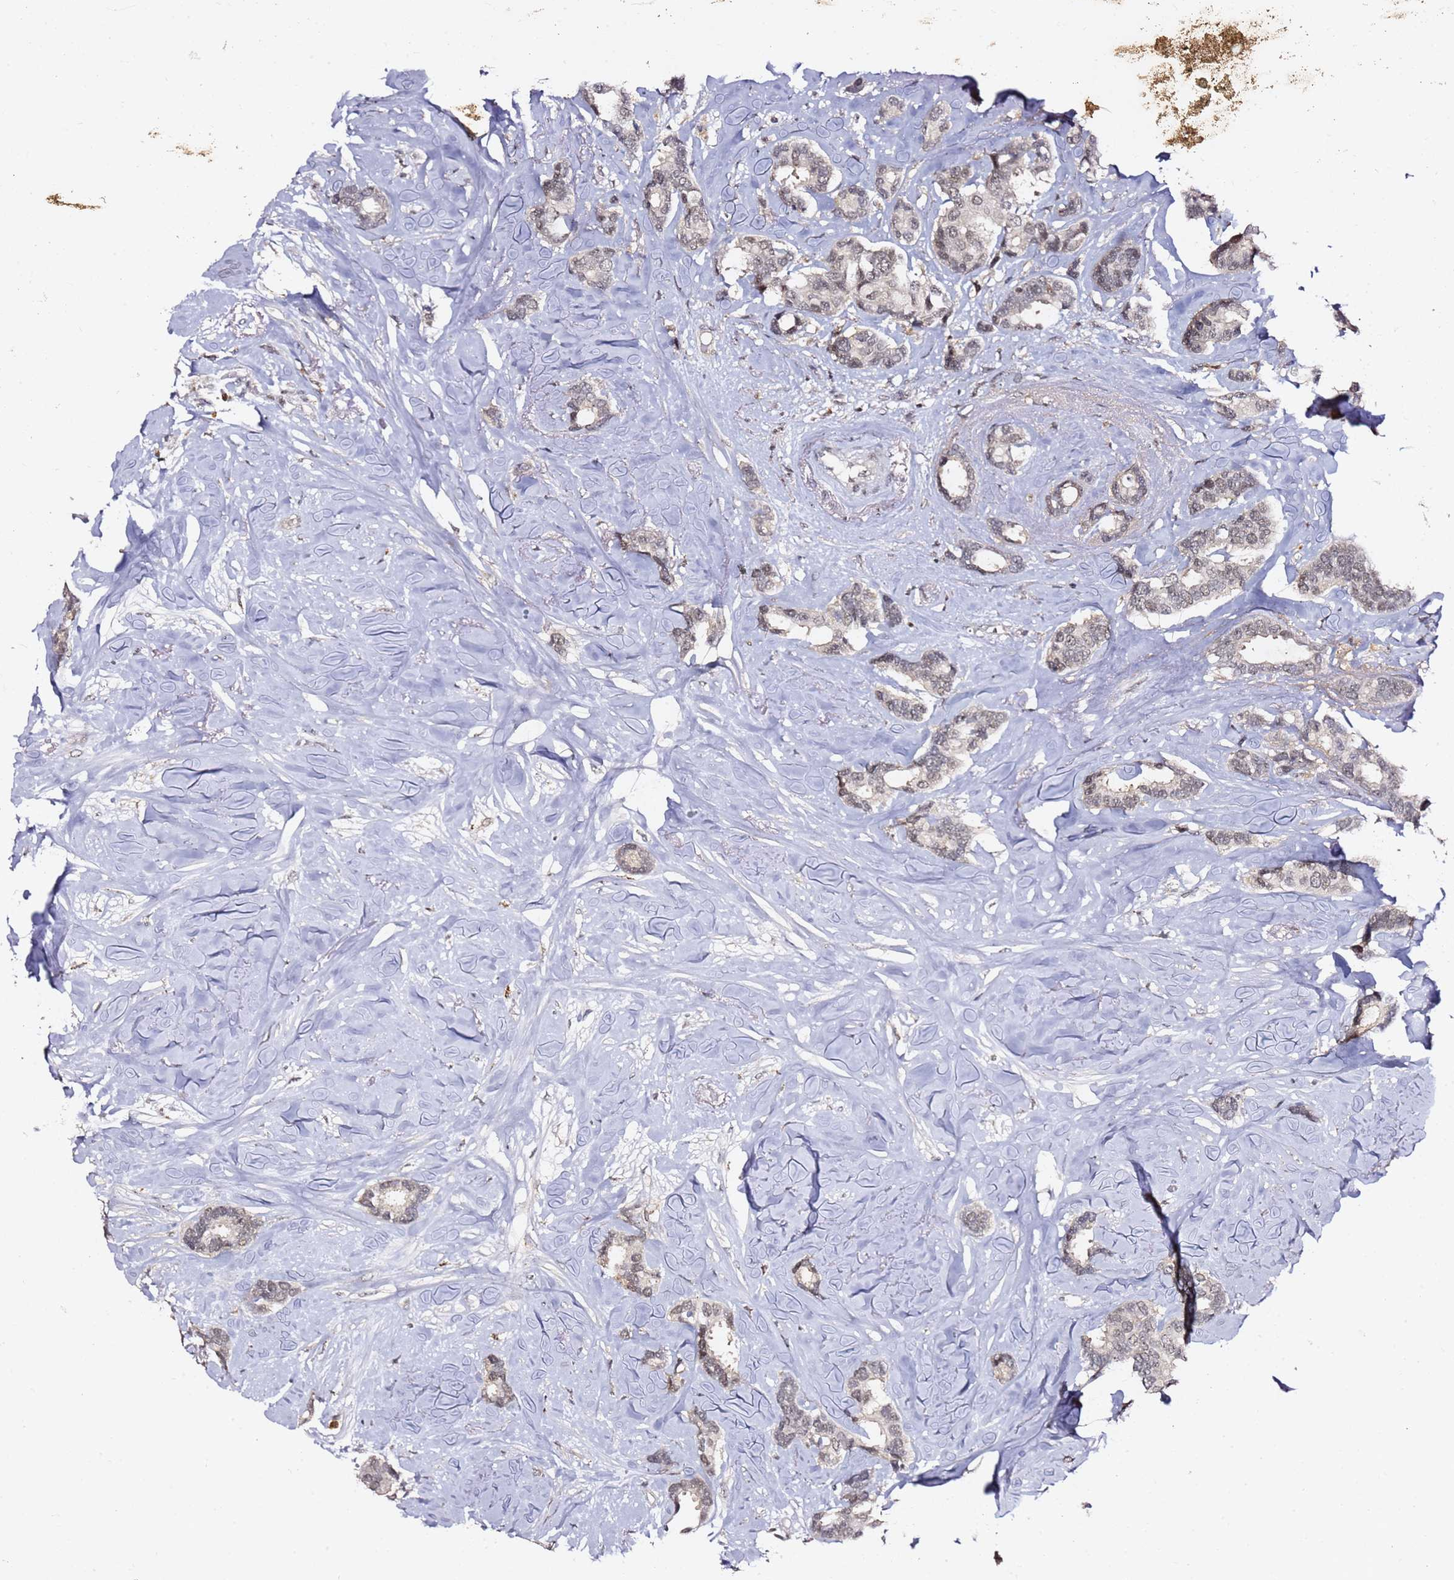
{"staining": {"intensity": "moderate", "quantity": ">75%", "location": "nuclear"}, "tissue": "breast cancer", "cell_type": "Tumor cells", "image_type": "cancer", "snomed": [{"axis": "morphology", "description": "Duct carcinoma"}, {"axis": "topography", "description": "Breast"}], "caption": "Immunohistochemistry (IHC) (DAB (3,3'-diaminobenzidine)) staining of human breast cancer (infiltrating ductal carcinoma) reveals moderate nuclear protein expression in about >75% of tumor cells.", "gene": "FCF1", "patient": {"sex": "female", "age": 87}}